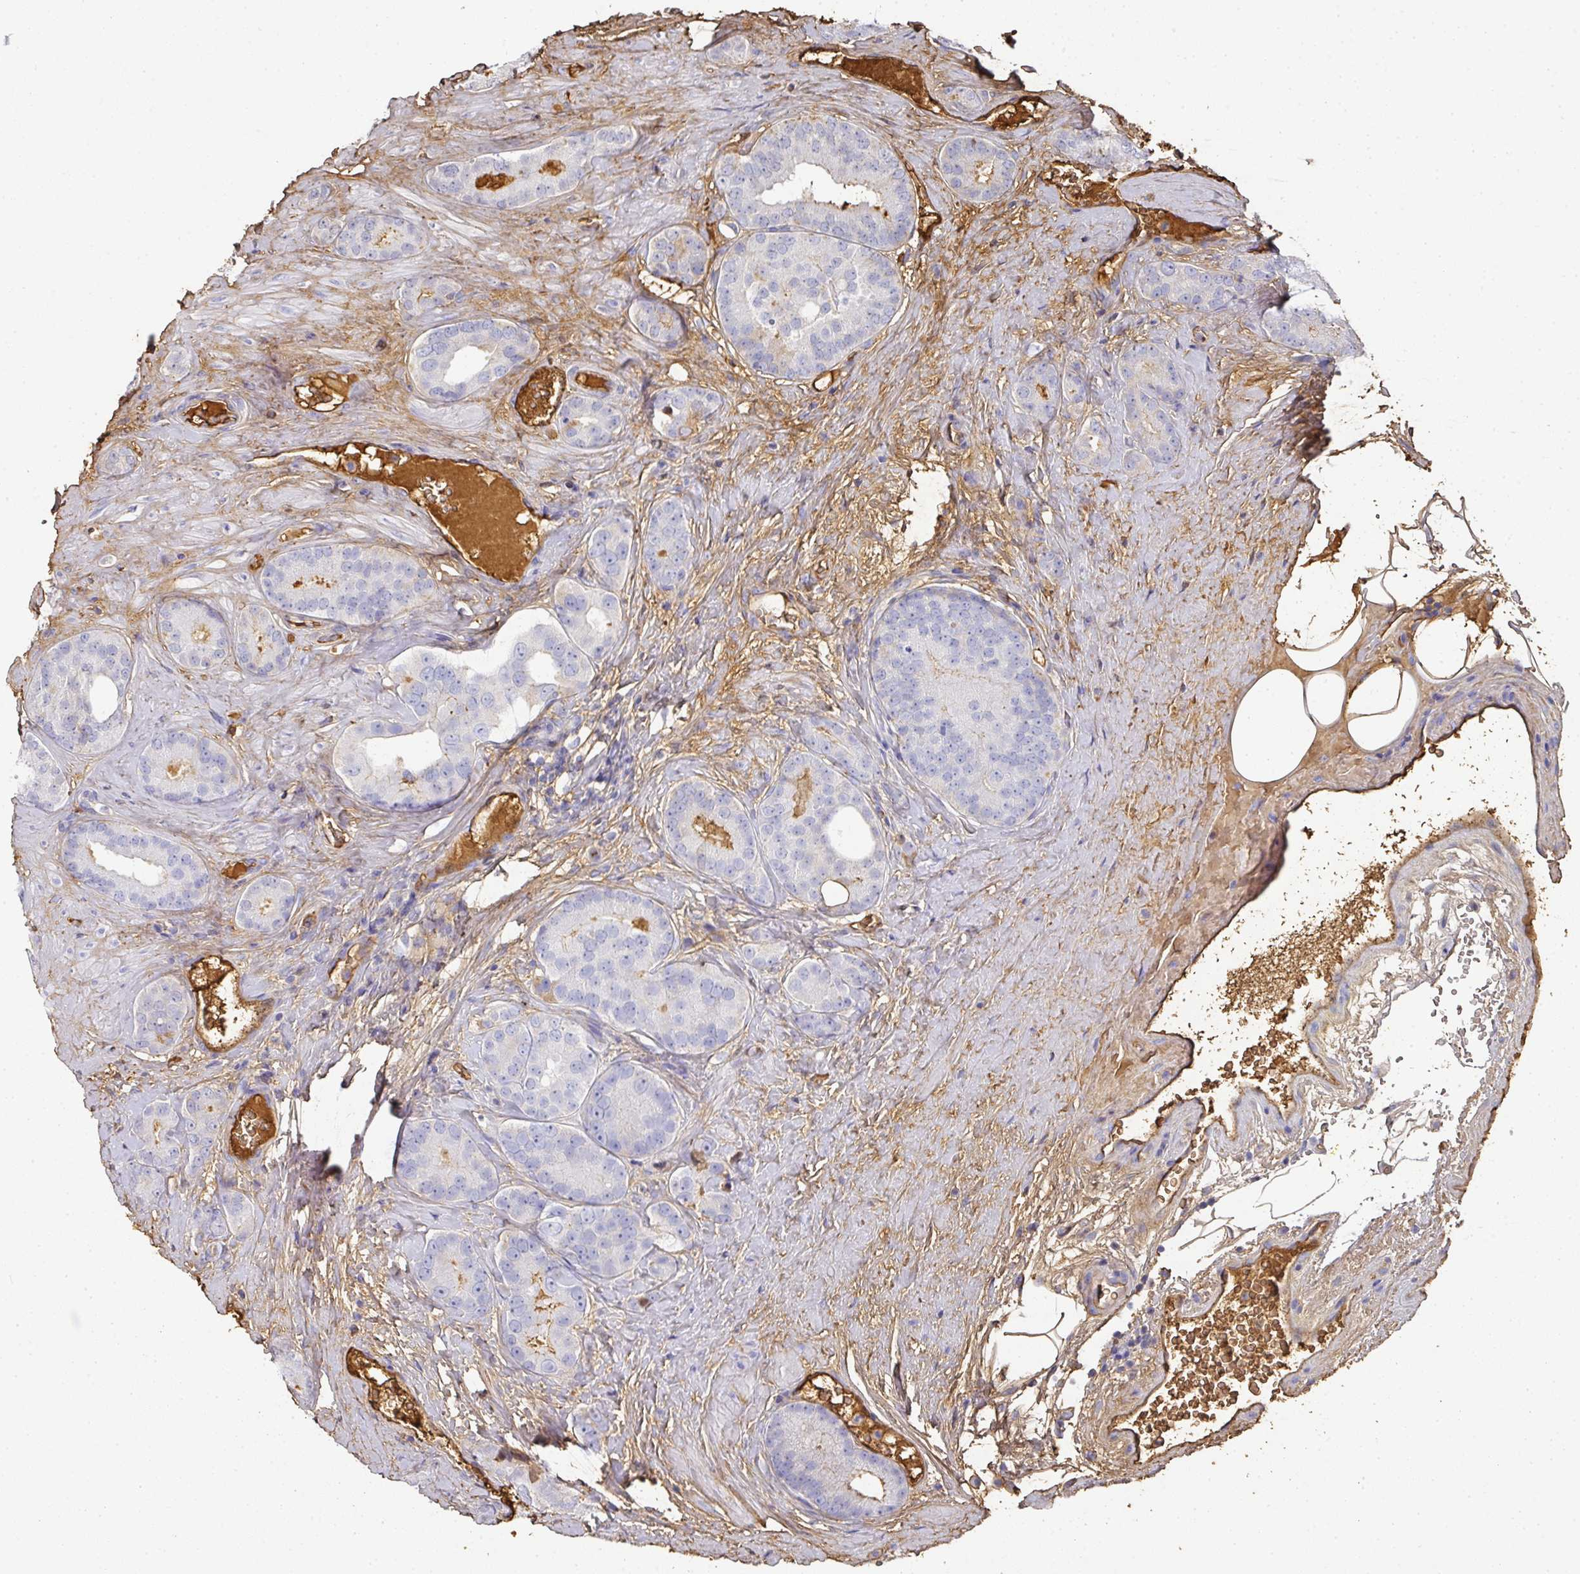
{"staining": {"intensity": "negative", "quantity": "none", "location": "none"}, "tissue": "prostate cancer", "cell_type": "Tumor cells", "image_type": "cancer", "snomed": [{"axis": "morphology", "description": "Adenocarcinoma, High grade"}, {"axis": "topography", "description": "Prostate"}], "caption": "Tumor cells are negative for brown protein staining in prostate cancer.", "gene": "ALB", "patient": {"sex": "male", "age": 63}}